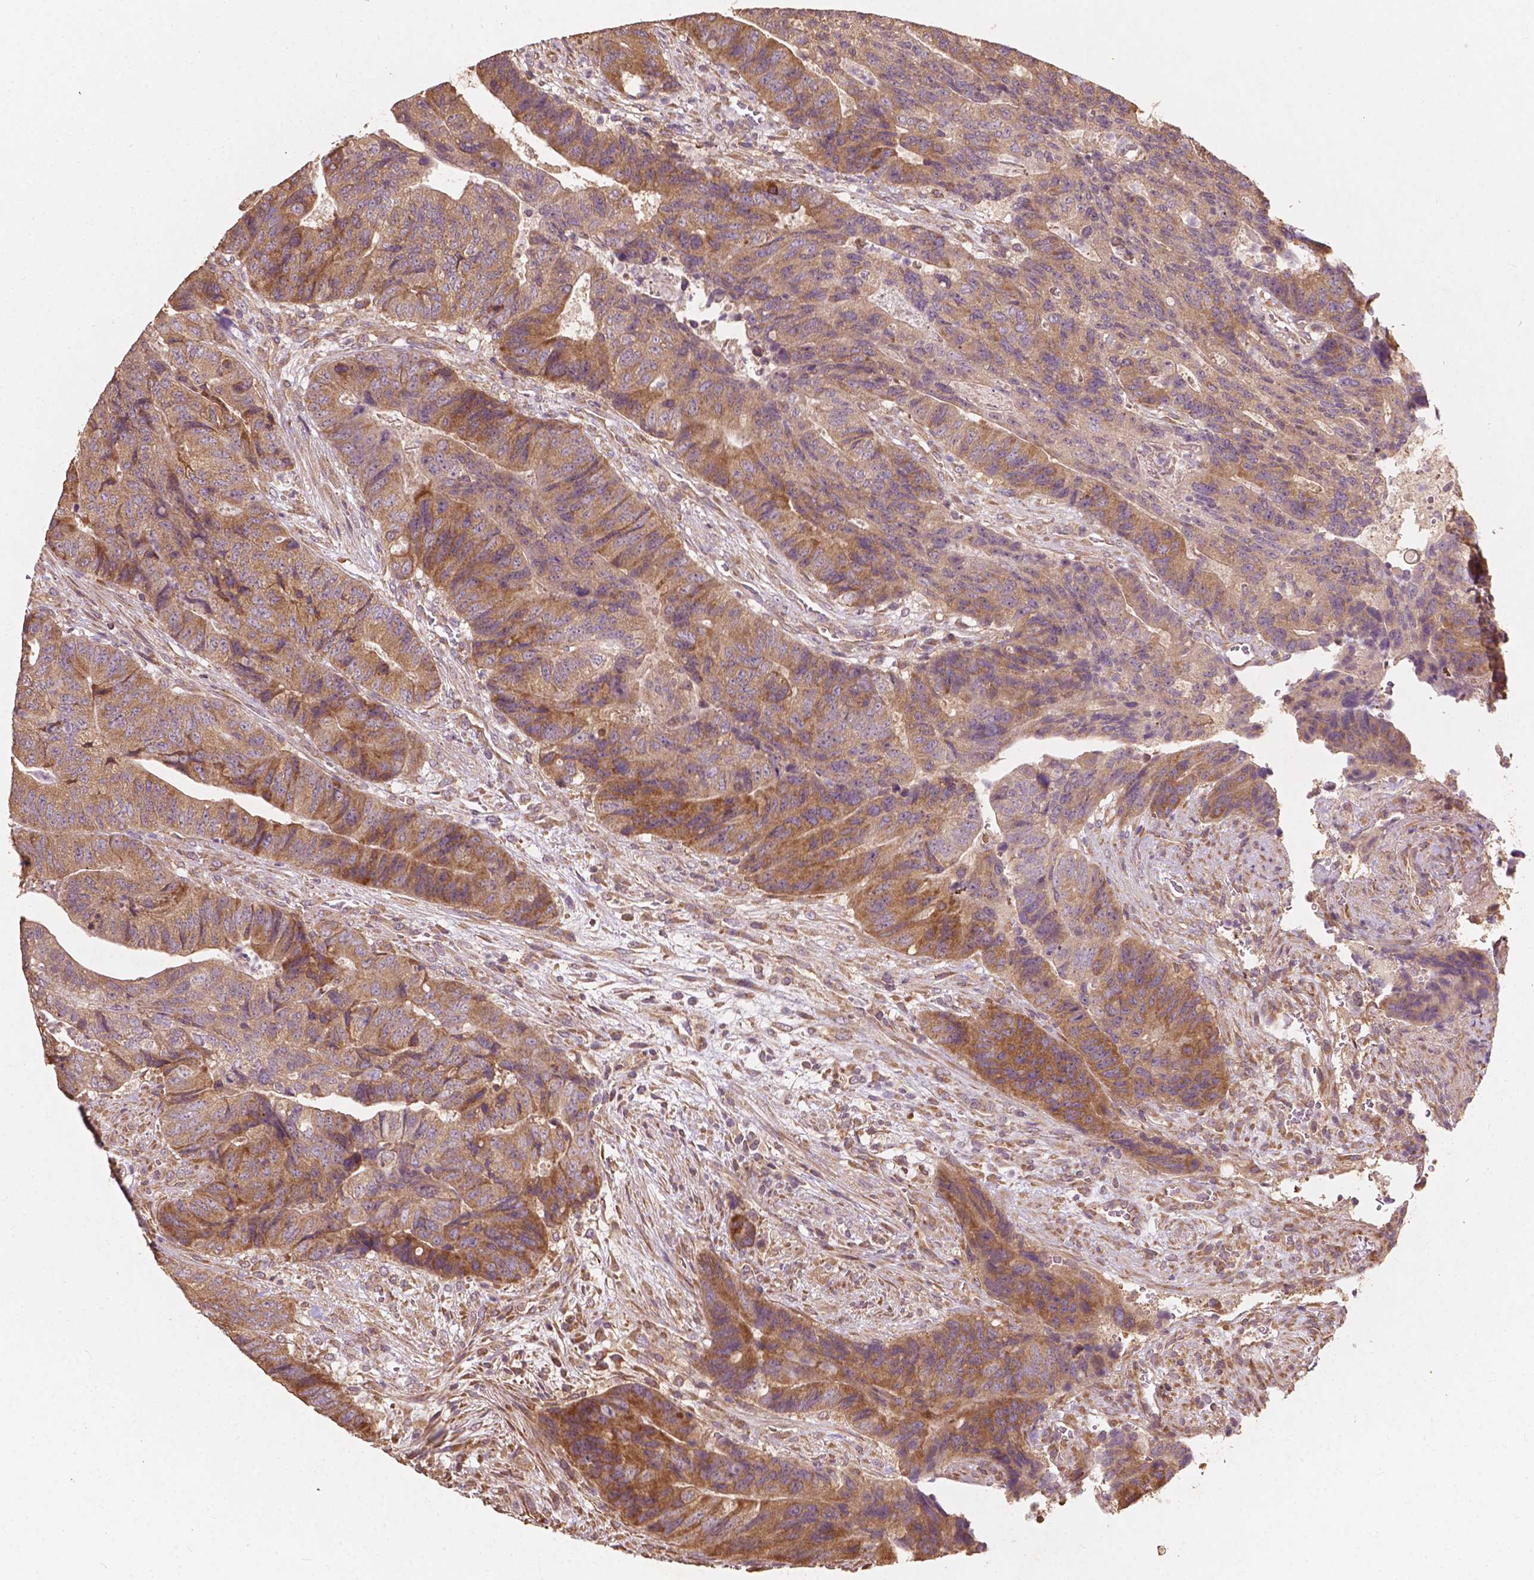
{"staining": {"intensity": "moderate", "quantity": "25%-75%", "location": "cytoplasmic/membranous"}, "tissue": "colorectal cancer", "cell_type": "Tumor cells", "image_type": "cancer", "snomed": [{"axis": "morphology", "description": "Normal tissue, NOS"}, {"axis": "morphology", "description": "Adenocarcinoma, NOS"}, {"axis": "topography", "description": "Colon"}], "caption": "Brown immunohistochemical staining in human colorectal adenocarcinoma displays moderate cytoplasmic/membranous positivity in approximately 25%-75% of tumor cells.", "gene": "G3BP1", "patient": {"sex": "female", "age": 48}}